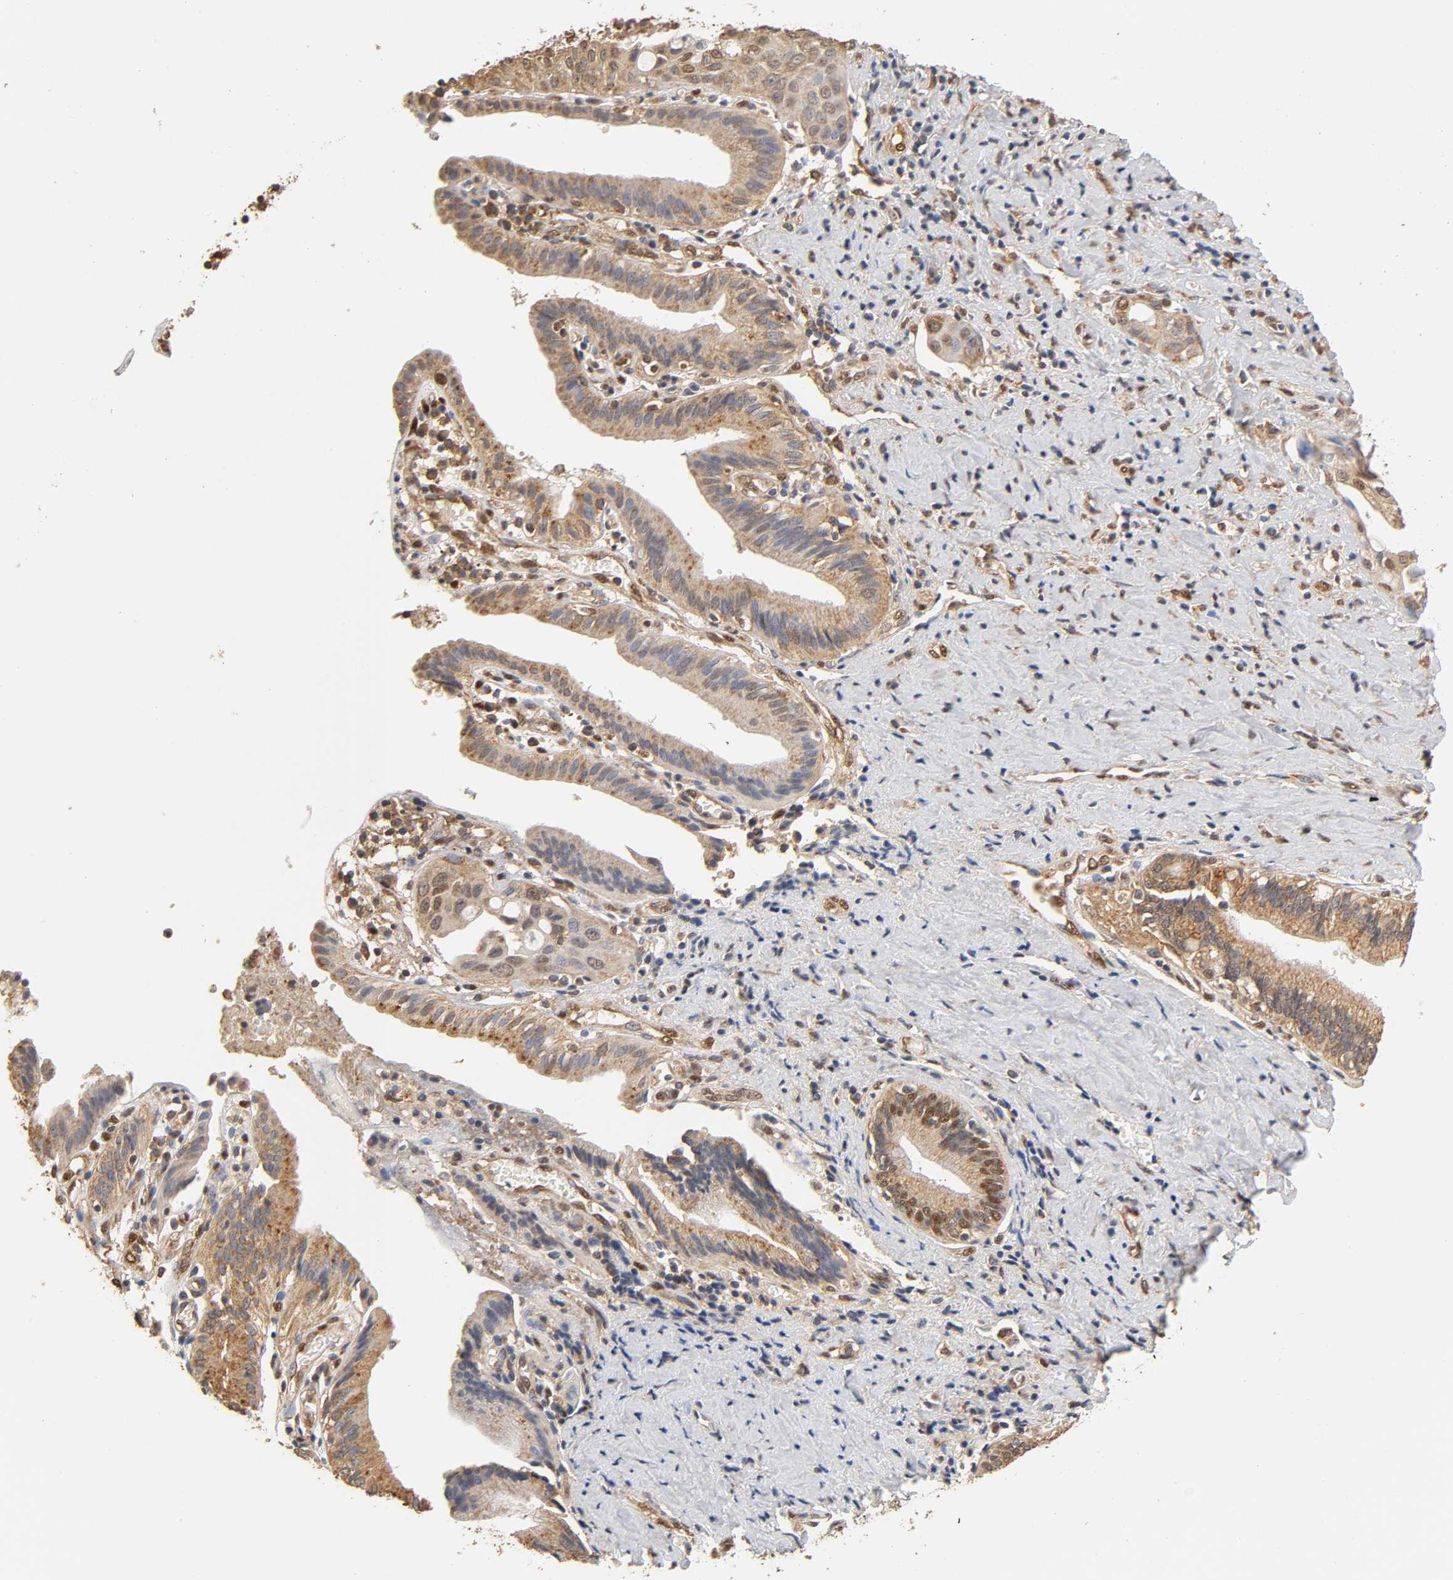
{"staining": {"intensity": "strong", "quantity": ">75%", "location": "cytoplasmic/membranous"}, "tissue": "pancreatic cancer", "cell_type": "Tumor cells", "image_type": "cancer", "snomed": [{"axis": "morphology", "description": "Adenocarcinoma, NOS"}, {"axis": "topography", "description": "Pancreas"}], "caption": "DAB (3,3'-diaminobenzidine) immunohistochemical staining of pancreatic adenocarcinoma demonstrates strong cytoplasmic/membranous protein positivity in approximately >75% of tumor cells.", "gene": "PKN1", "patient": {"sex": "female", "age": 60}}